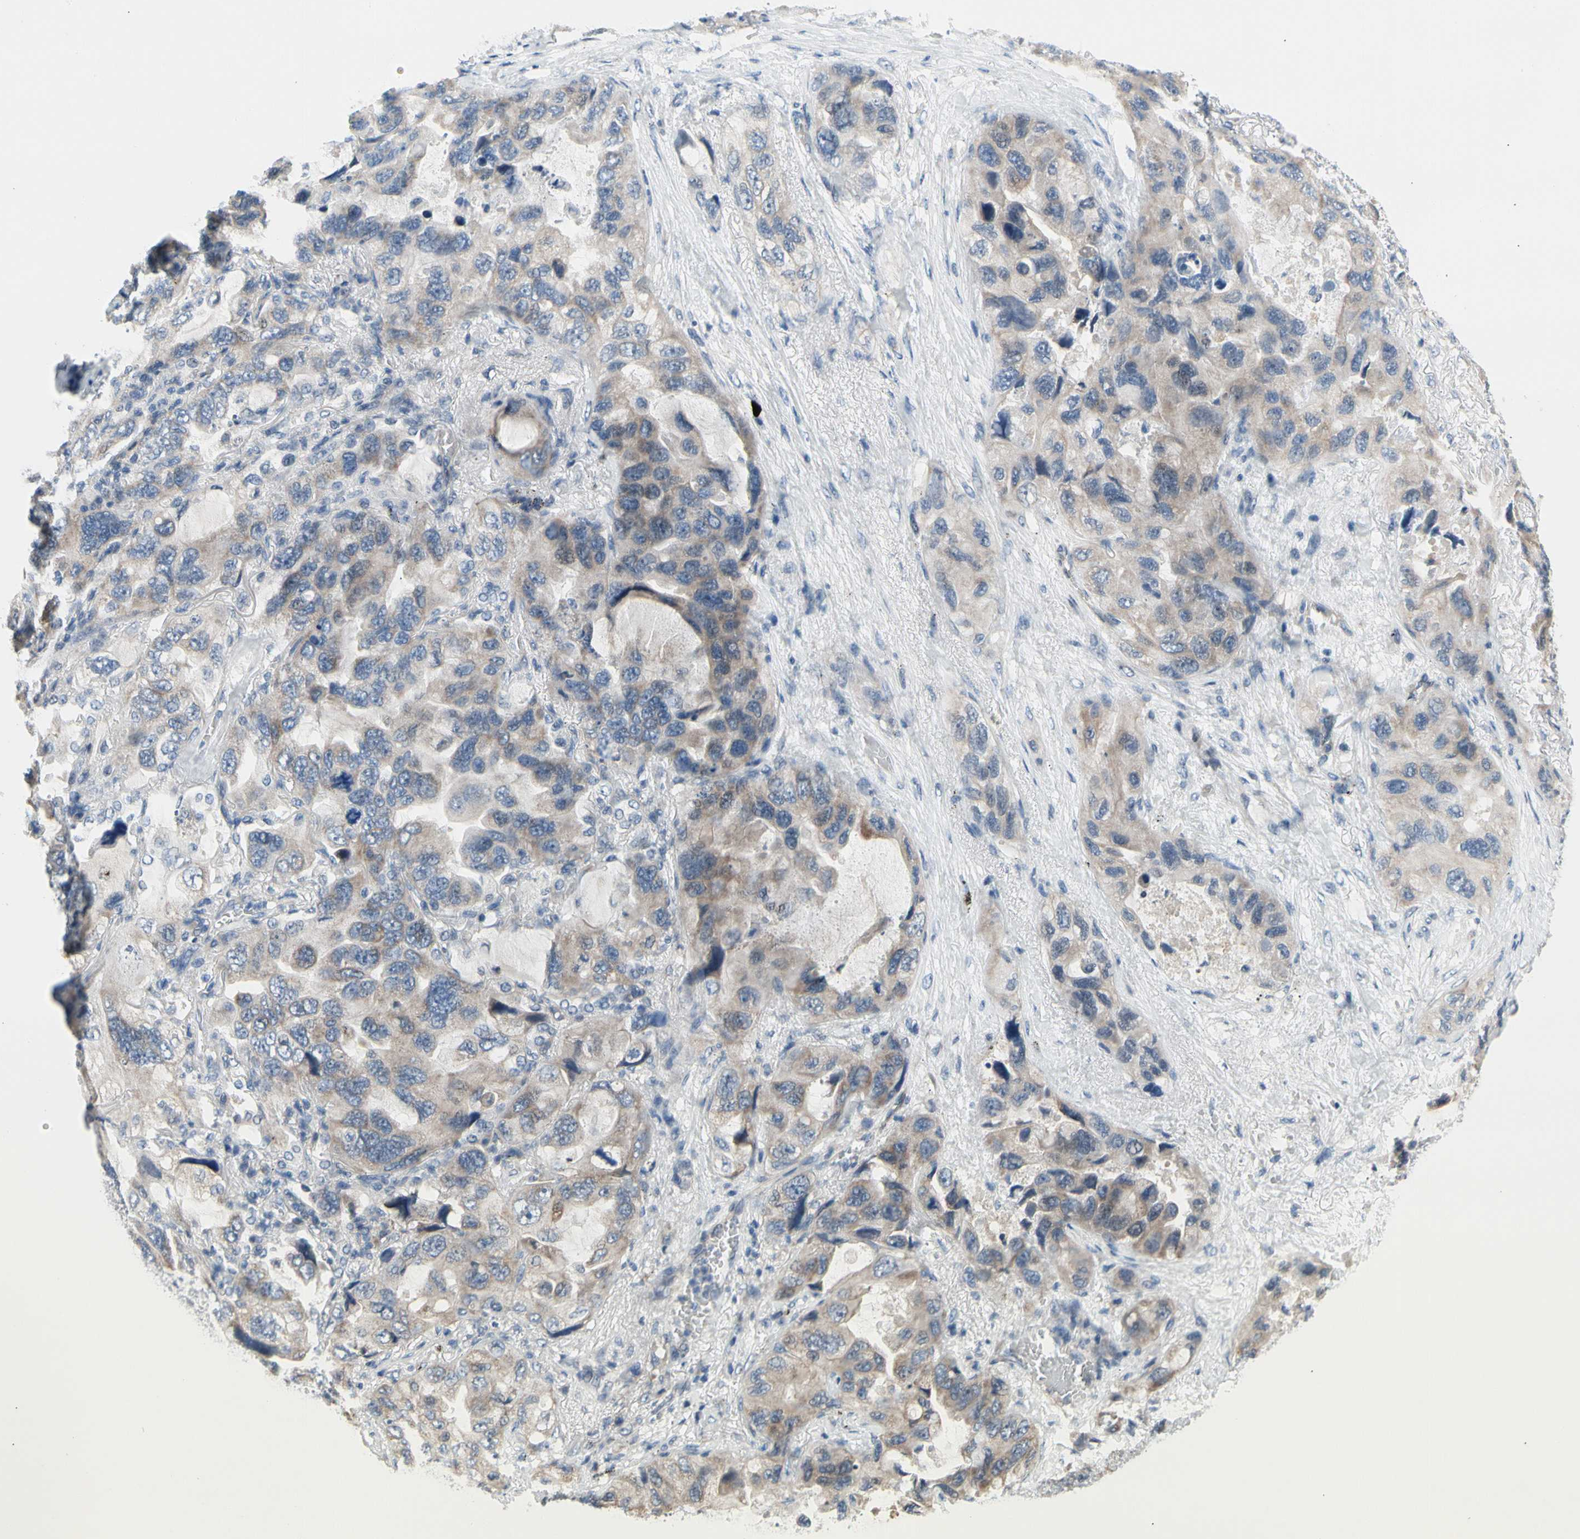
{"staining": {"intensity": "weak", "quantity": "25%-75%", "location": "cytoplasmic/membranous"}, "tissue": "lung cancer", "cell_type": "Tumor cells", "image_type": "cancer", "snomed": [{"axis": "morphology", "description": "Squamous cell carcinoma, NOS"}, {"axis": "topography", "description": "Lung"}], "caption": "A high-resolution micrograph shows immunohistochemistry (IHC) staining of squamous cell carcinoma (lung), which reveals weak cytoplasmic/membranous staining in about 25%-75% of tumor cells.", "gene": "NFASC", "patient": {"sex": "female", "age": 73}}